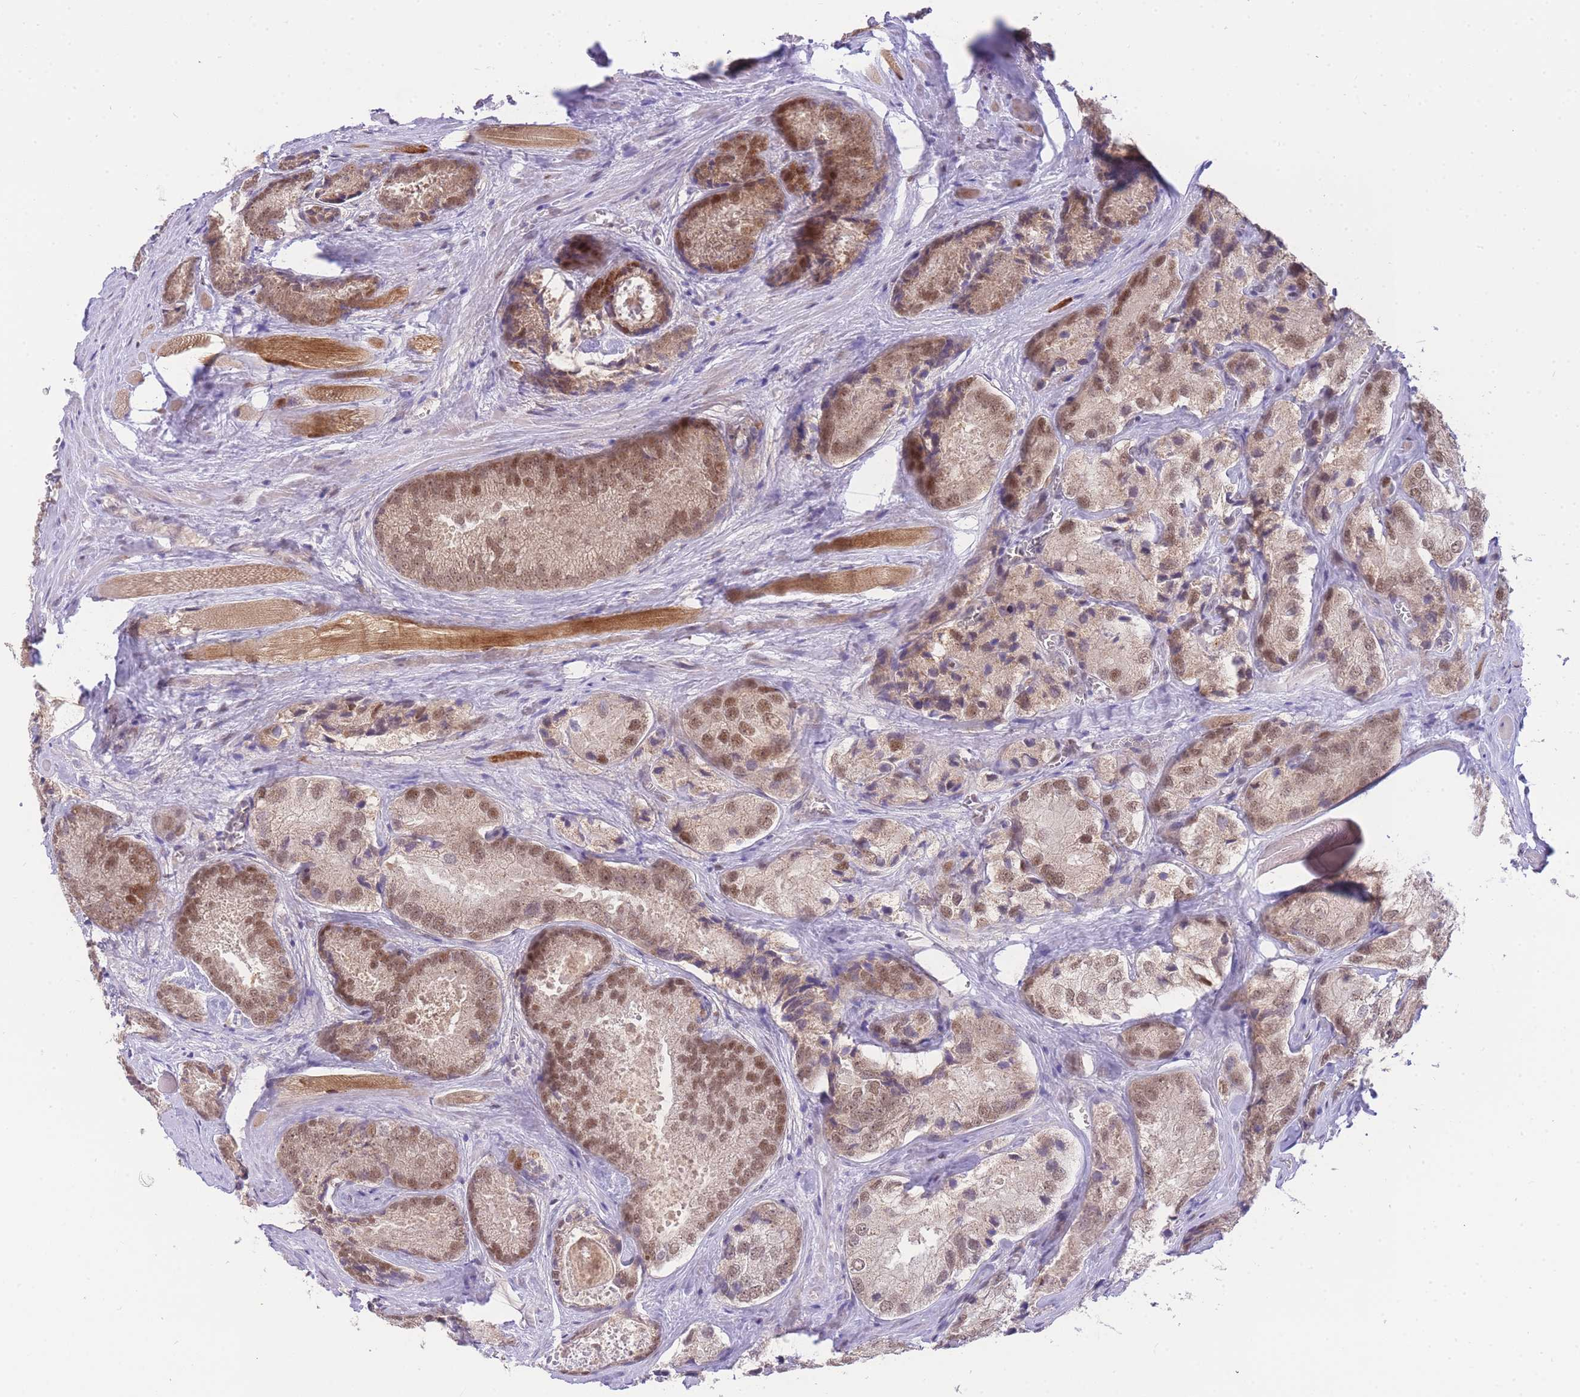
{"staining": {"intensity": "moderate", "quantity": ">75%", "location": "cytoplasmic/membranous,nuclear"}, "tissue": "prostate cancer", "cell_type": "Tumor cells", "image_type": "cancer", "snomed": [{"axis": "morphology", "description": "Adenocarcinoma, Low grade"}, {"axis": "topography", "description": "Prostate"}], "caption": "Protein staining of adenocarcinoma (low-grade) (prostate) tissue exhibits moderate cytoplasmic/membranous and nuclear staining in about >75% of tumor cells. Nuclei are stained in blue.", "gene": "PUS10", "patient": {"sex": "male", "age": 68}}